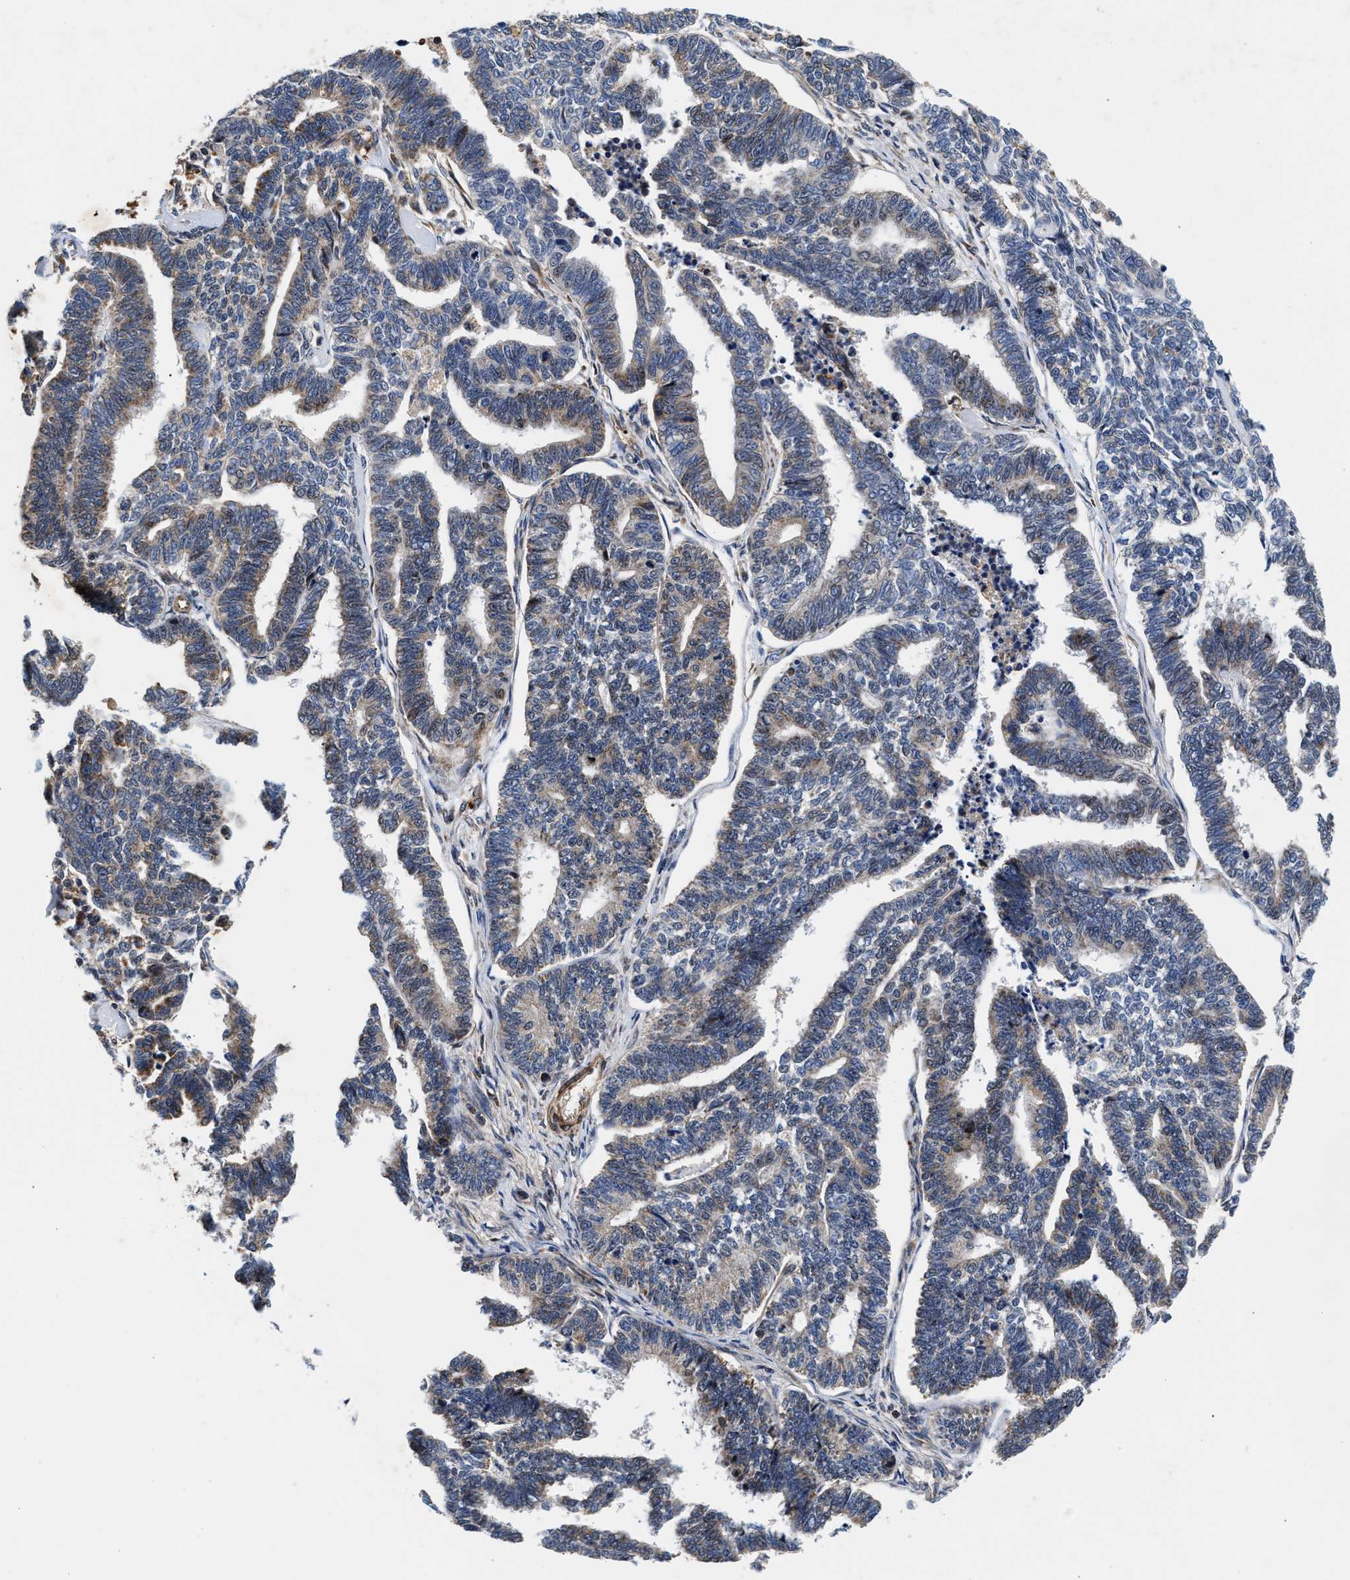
{"staining": {"intensity": "weak", "quantity": "<25%", "location": "cytoplasmic/membranous"}, "tissue": "endometrial cancer", "cell_type": "Tumor cells", "image_type": "cancer", "snomed": [{"axis": "morphology", "description": "Adenocarcinoma, NOS"}, {"axis": "topography", "description": "Endometrium"}], "caption": "Endometrial cancer stained for a protein using immunohistochemistry (IHC) shows no expression tumor cells.", "gene": "SGK1", "patient": {"sex": "female", "age": 70}}